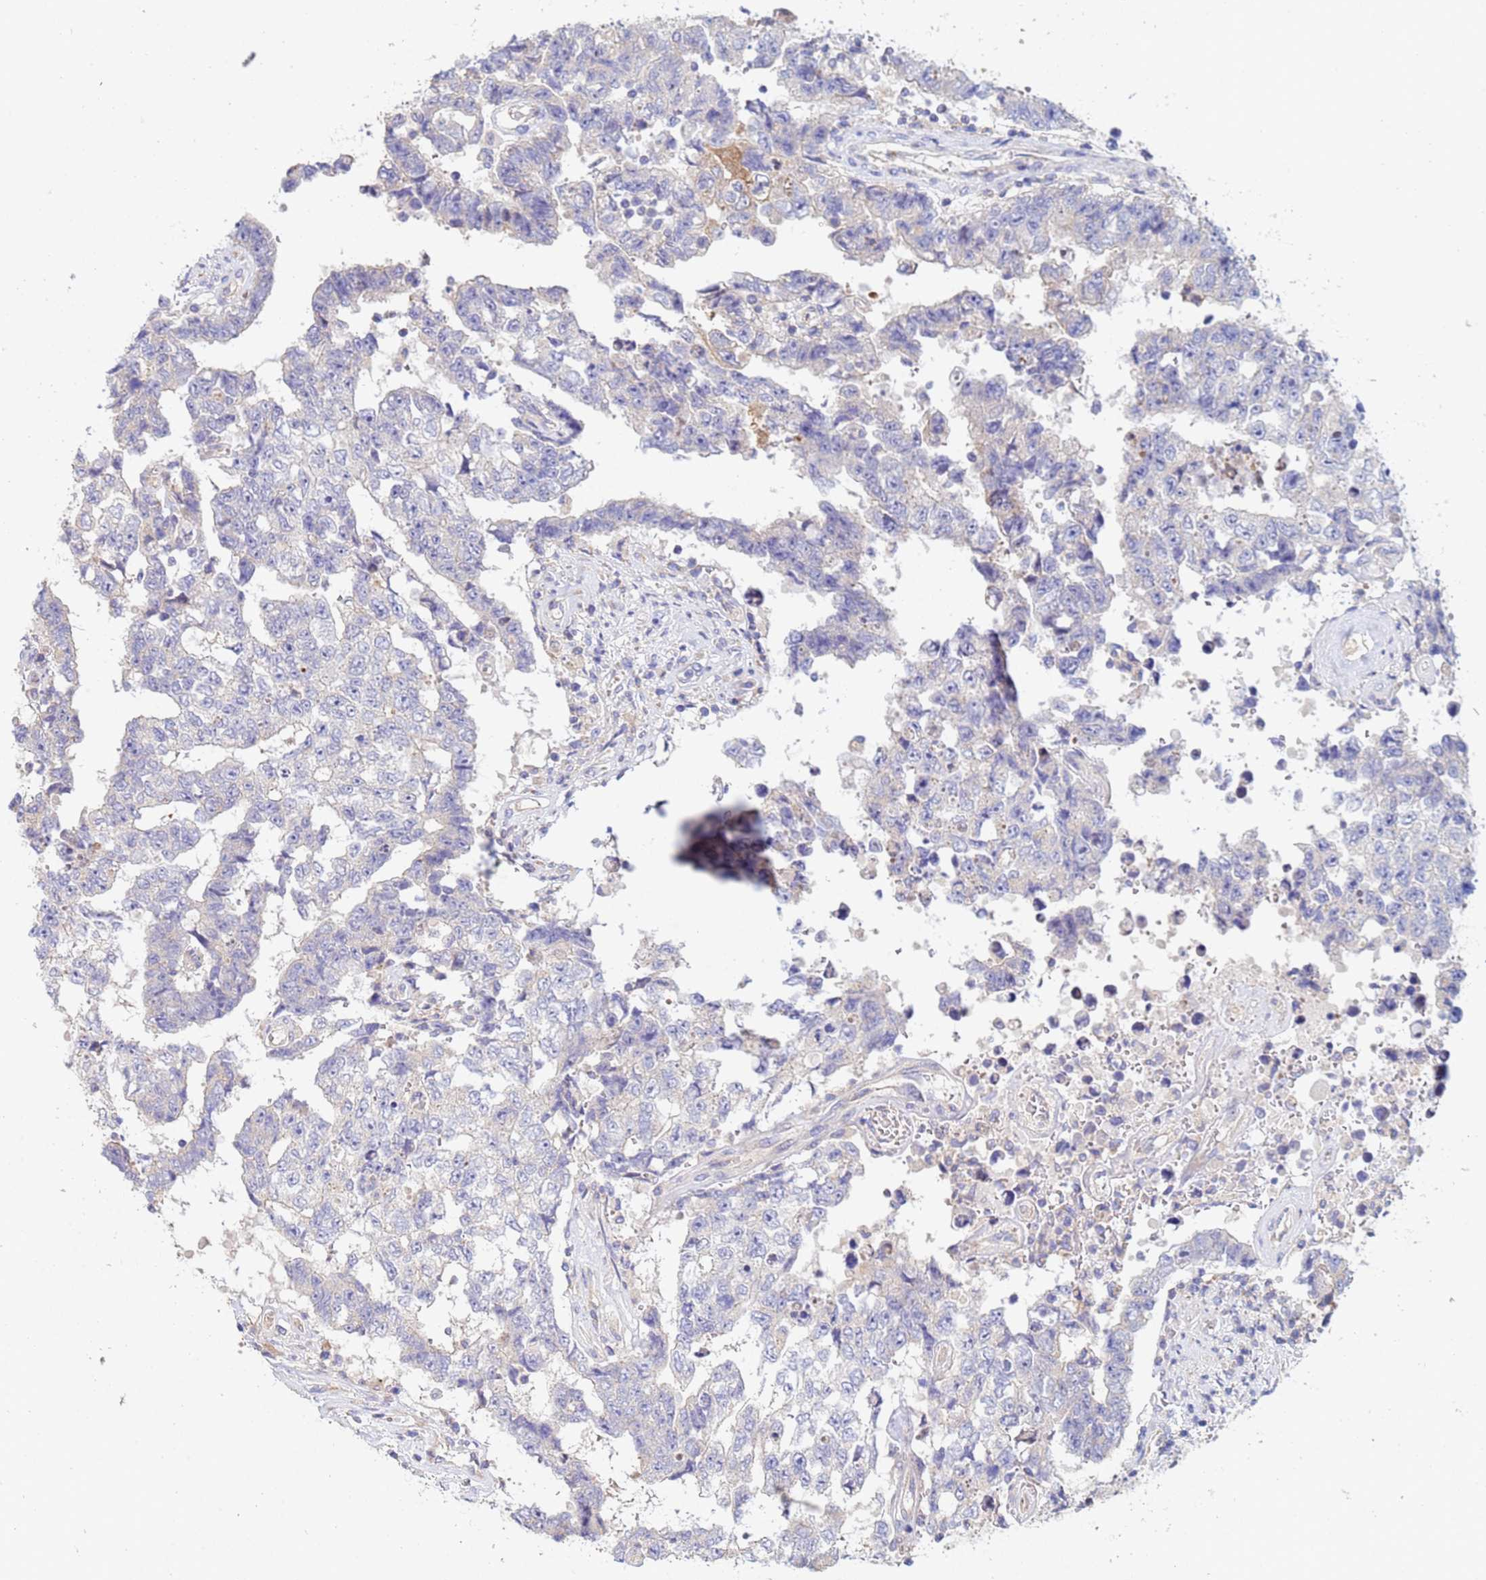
{"staining": {"intensity": "negative", "quantity": "none", "location": "none"}, "tissue": "testis cancer", "cell_type": "Tumor cells", "image_type": "cancer", "snomed": [{"axis": "morphology", "description": "Normal tissue, NOS"}, {"axis": "morphology", "description": "Carcinoma, Embryonal, NOS"}, {"axis": "topography", "description": "Testis"}, {"axis": "topography", "description": "Epididymis"}], "caption": "Immunohistochemical staining of testis embryonal carcinoma displays no significant expression in tumor cells.", "gene": "CDC34", "patient": {"sex": "male", "age": 25}}